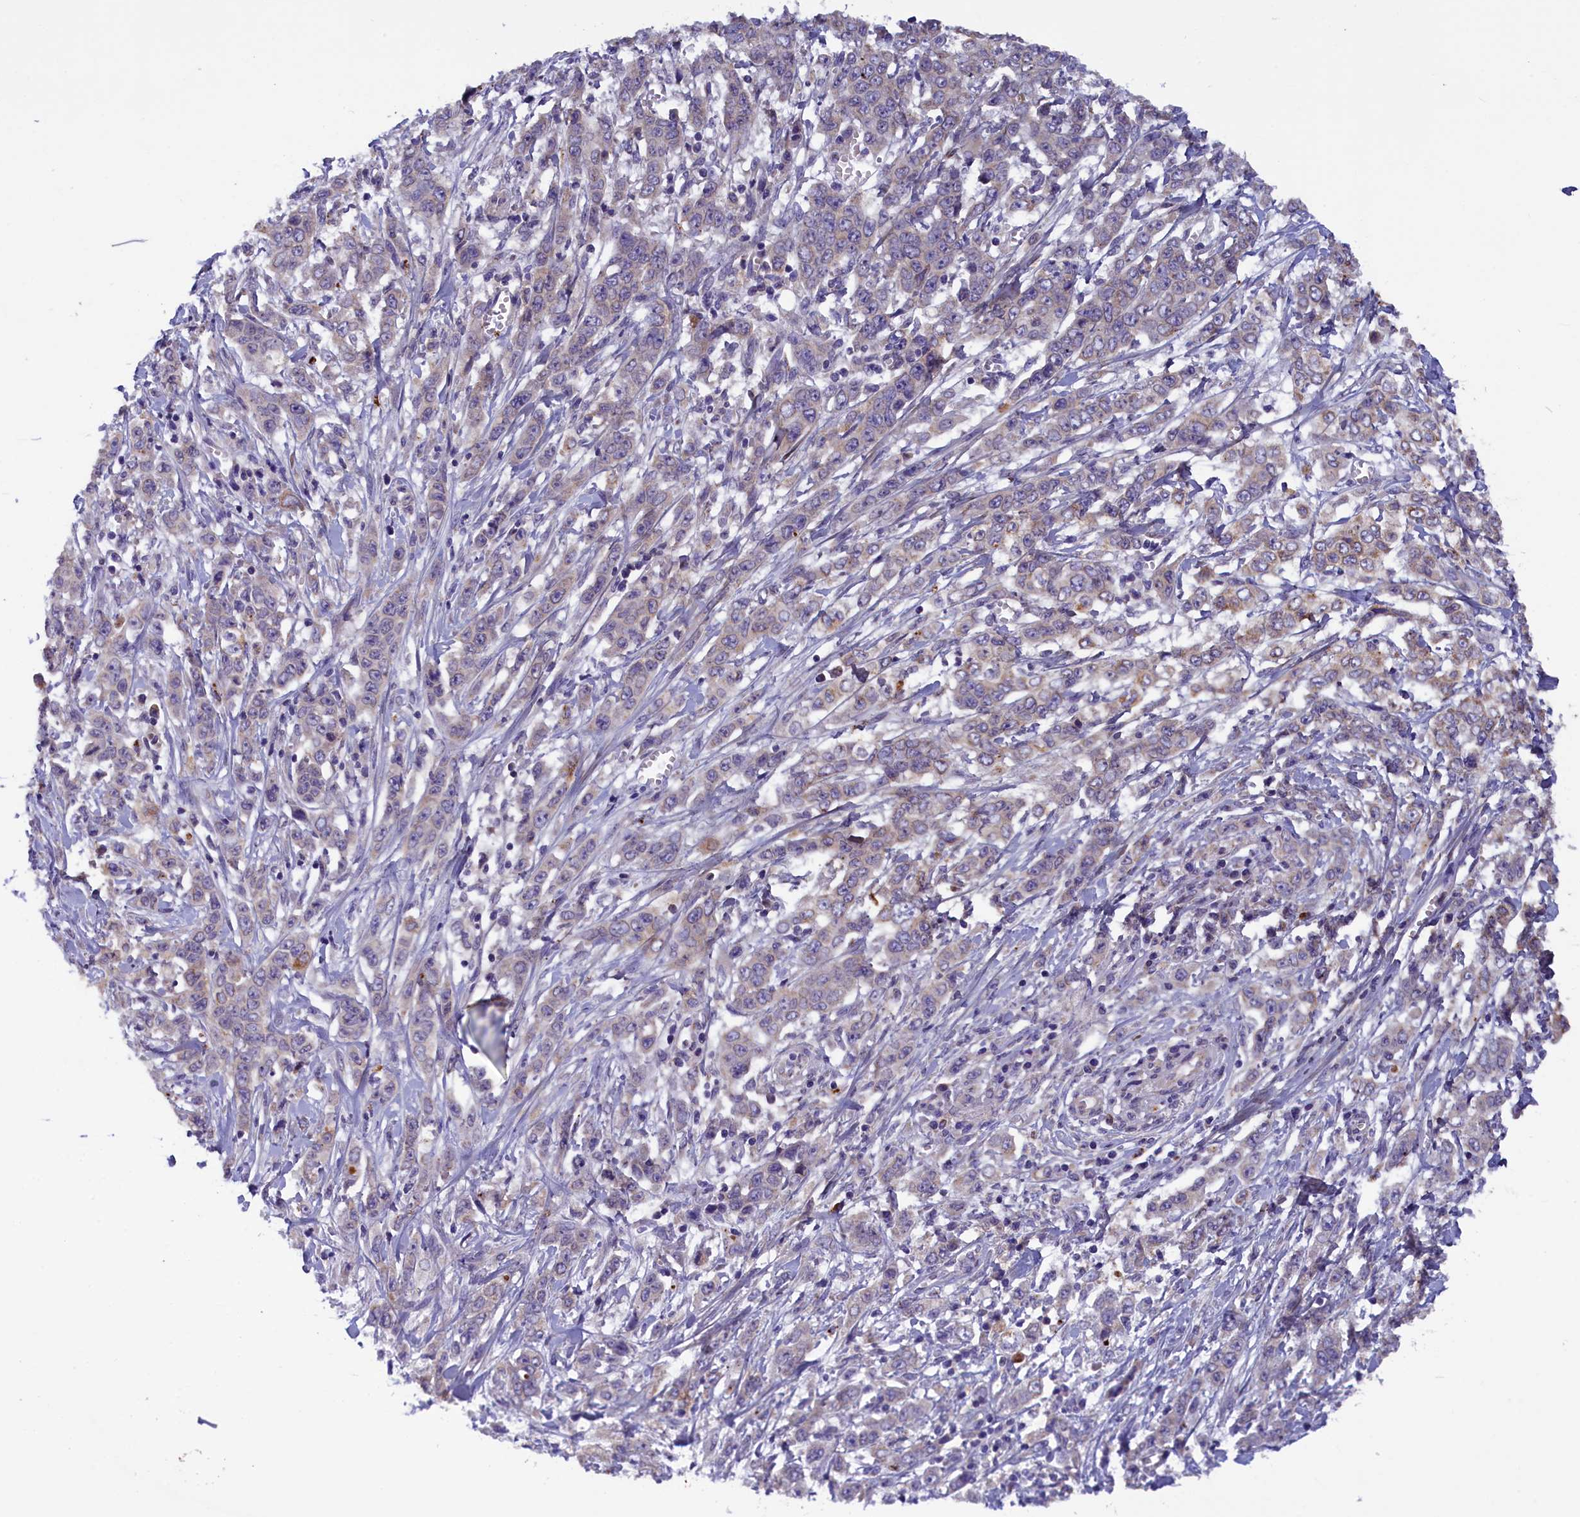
{"staining": {"intensity": "negative", "quantity": "none", "location": "none"}, "tissue": "stomach cancer", "cell_type": "Tumor cells", "image_type": "cancer", "snomed": [{"axis": "morphology", "description": "Adenocarcinoma, NOS"}, {"axis": "topography", "description": "Stomach, upper"}], "caption": "Immunohistochemical staining of adenocarcinoma (stomach) demonstrates no significant staining in tumor cells. Brightfield microscopy of immunohistochemistry (IHC) stained with DAB (3,3'-diaminobenzidine) (brown) and hematoxylin (blue), captured at high magnification.", "gene": "ACAD8", "patient": {"sex": "male", "age": 62}}